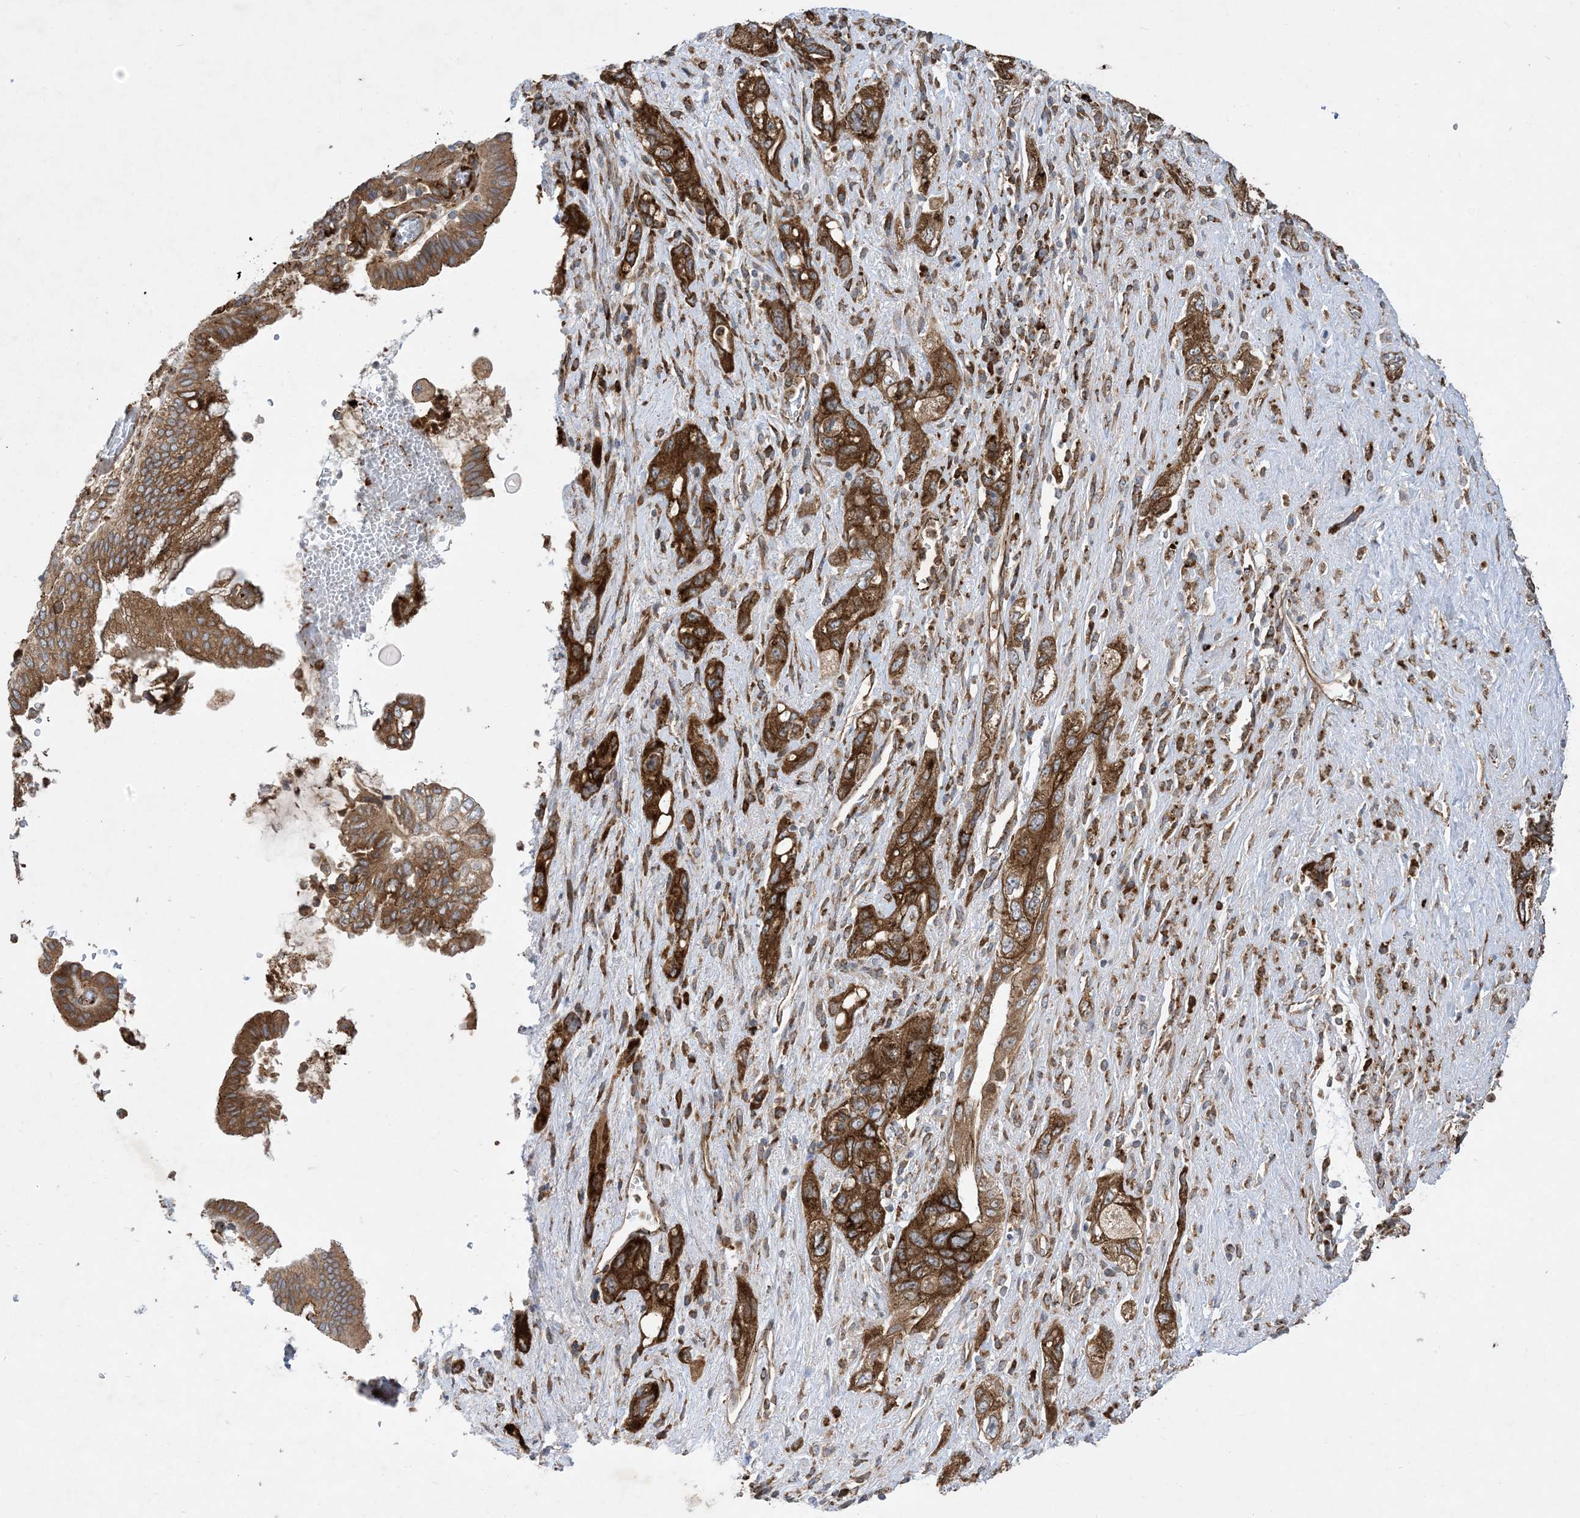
{"staining": {"intensity": "strong", "quantity": ">75%", "location": "cytoplasmic/membranous"}, "tissue": "pancreatic cancer", "cell_type": "Tumor cells", "image_type": "cancer", "snomed": [{"axis": "morphology", "description": "Adenocarcinoma, NOS"}, {"axis": "topography", "description": "Pancreas"}], "caption": "Pancreatic adenocarcinoma stained with DAB IHC demonstrates high levels of strong cytoplasmic/membranous expression in approximately >75% of tumor cells.", "gene": "OTOP1", "patient": {"sex": "female", "age": 73}}